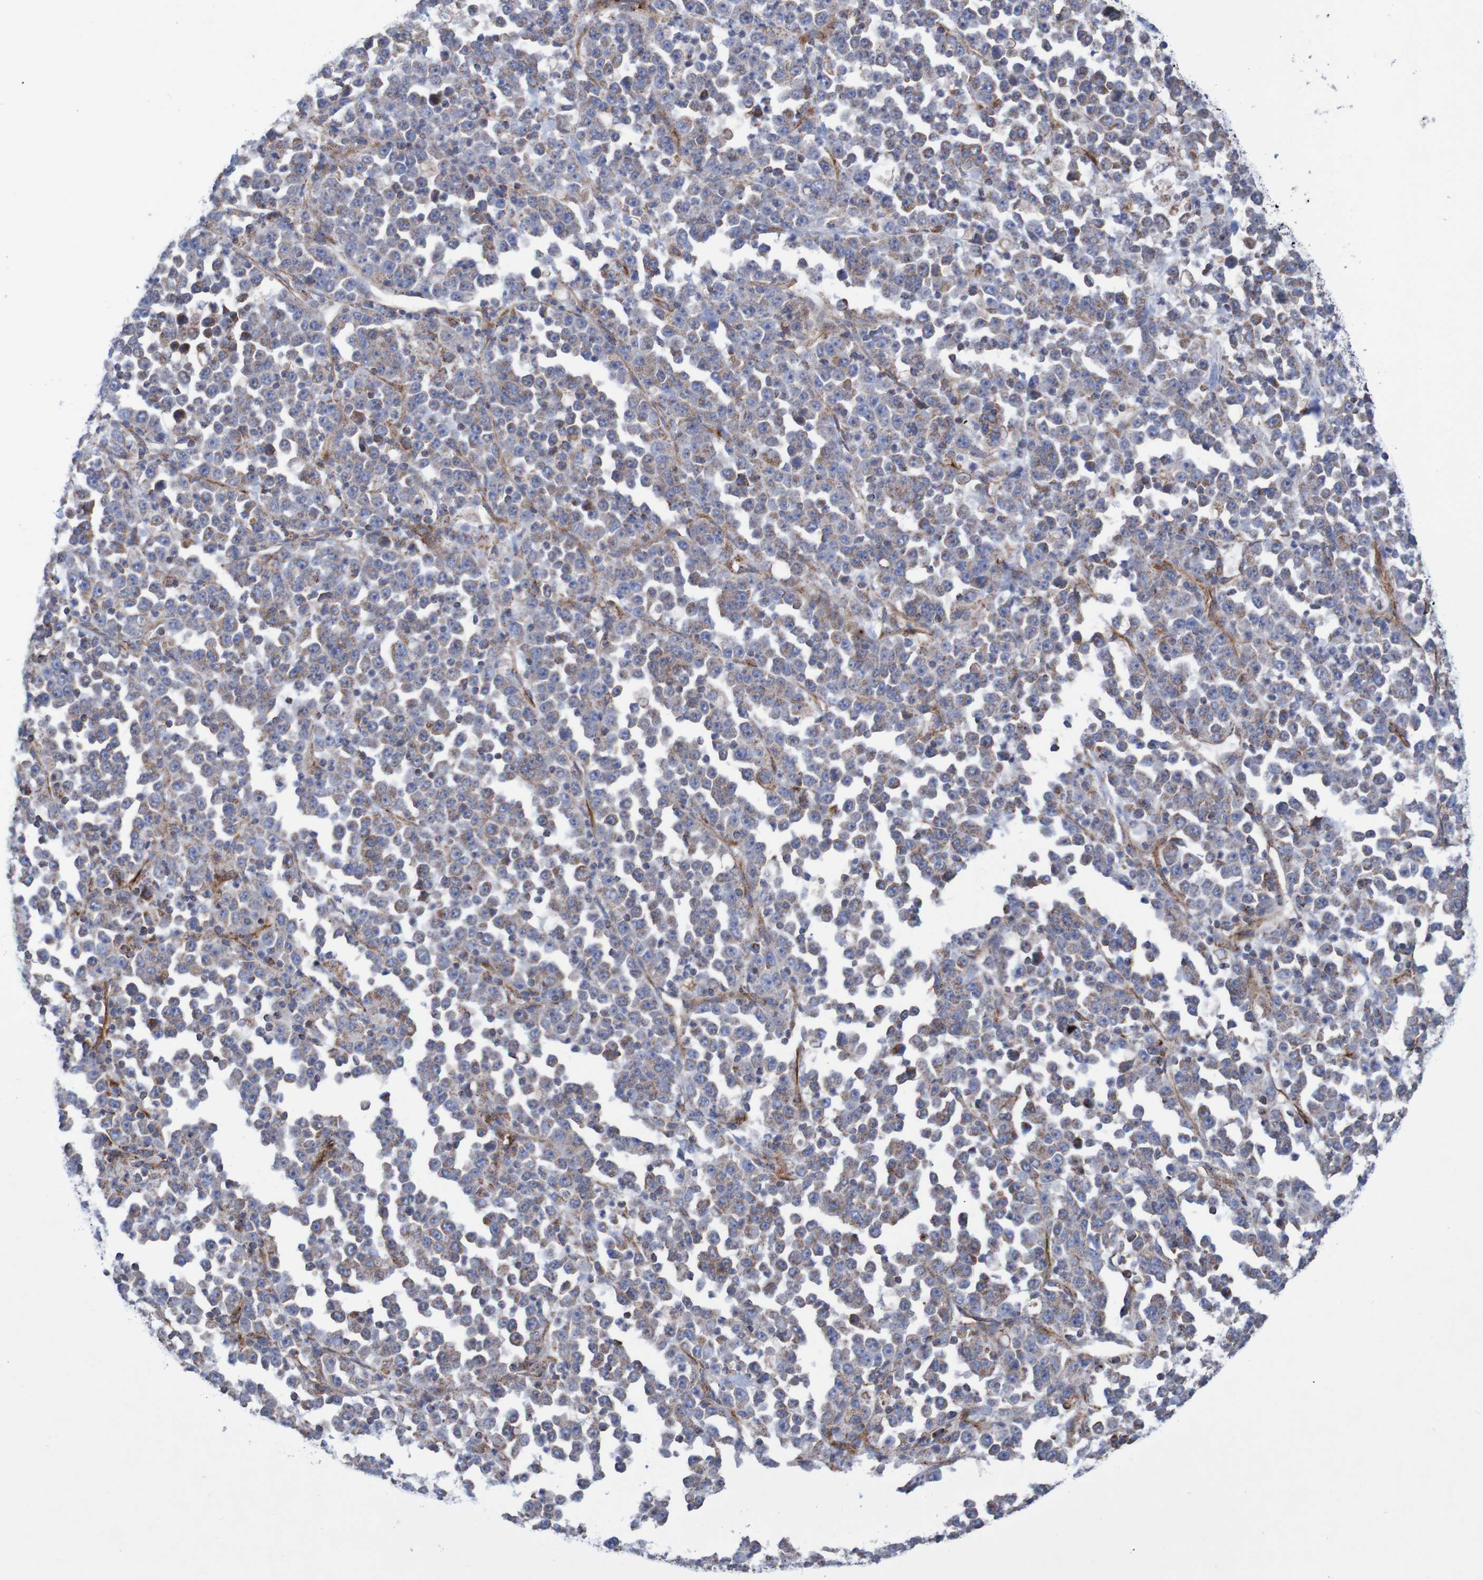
{"staining": {"intensity": "weak", "quantity": ">75%", "location": "cytoplasmic/membranous"}, "tissue": "stomach cancer", "cell_type": "Tumor cells", "image_type": "cancer", "snomed": [{"axis": "morphology", "description": "Normal tissue, NOS"}, {"axis": "morphology", "description": "Adenocarcinoma, NOS"}, {"axis": "topography", "description": "Stomach, upper"}, {"axis": "topography", "description": "Stomach"}], "caption": "Immunohistochemical staining of human stomach cancer demonstrates low levels of weak cytoplasmic/membranous expression in approximately >75% of tumor cells.", "gene": "MMEL1", "patient": {"sex": "male", "age": 59}}